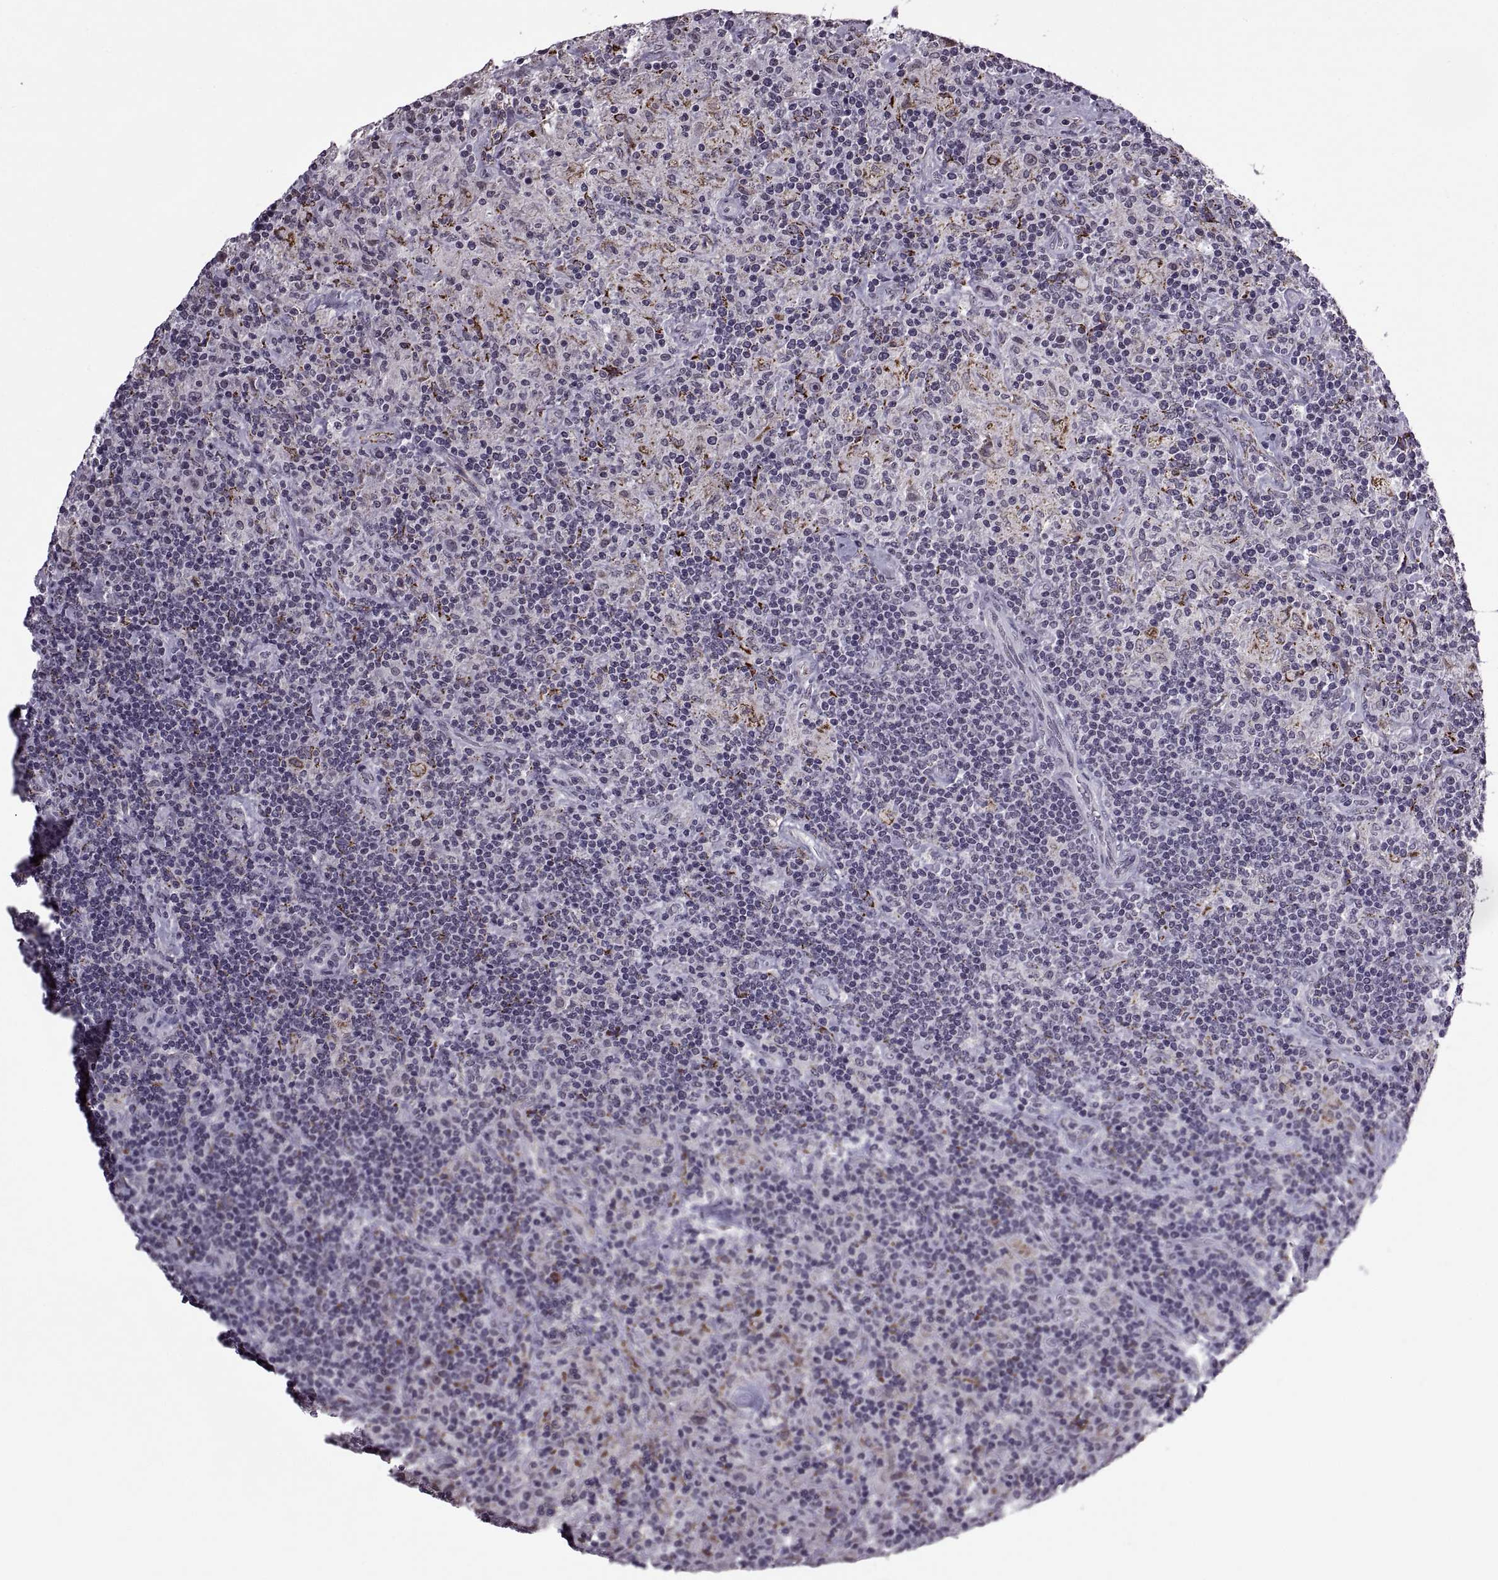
{"staining": {"intensity": "negative", "quantity": "none", "location": "none"}, "tissue": "lymphoma", "cell_type": "Tumor cells", "image_type": "cancer", "snomed": [{"axis": "morphology", "description": "Hodgkin's disease, NOS"}, {"axis": "topography", "description": "Lymph node"}], "caption": "An immunohistochemistry (IHC) photomicrograph of Hodgkin's disease is shown. There is no staining in tumor cells of Hodgkin's disease.", "gene": "OTP", "patient": {"sex": "male", "age": 70}}